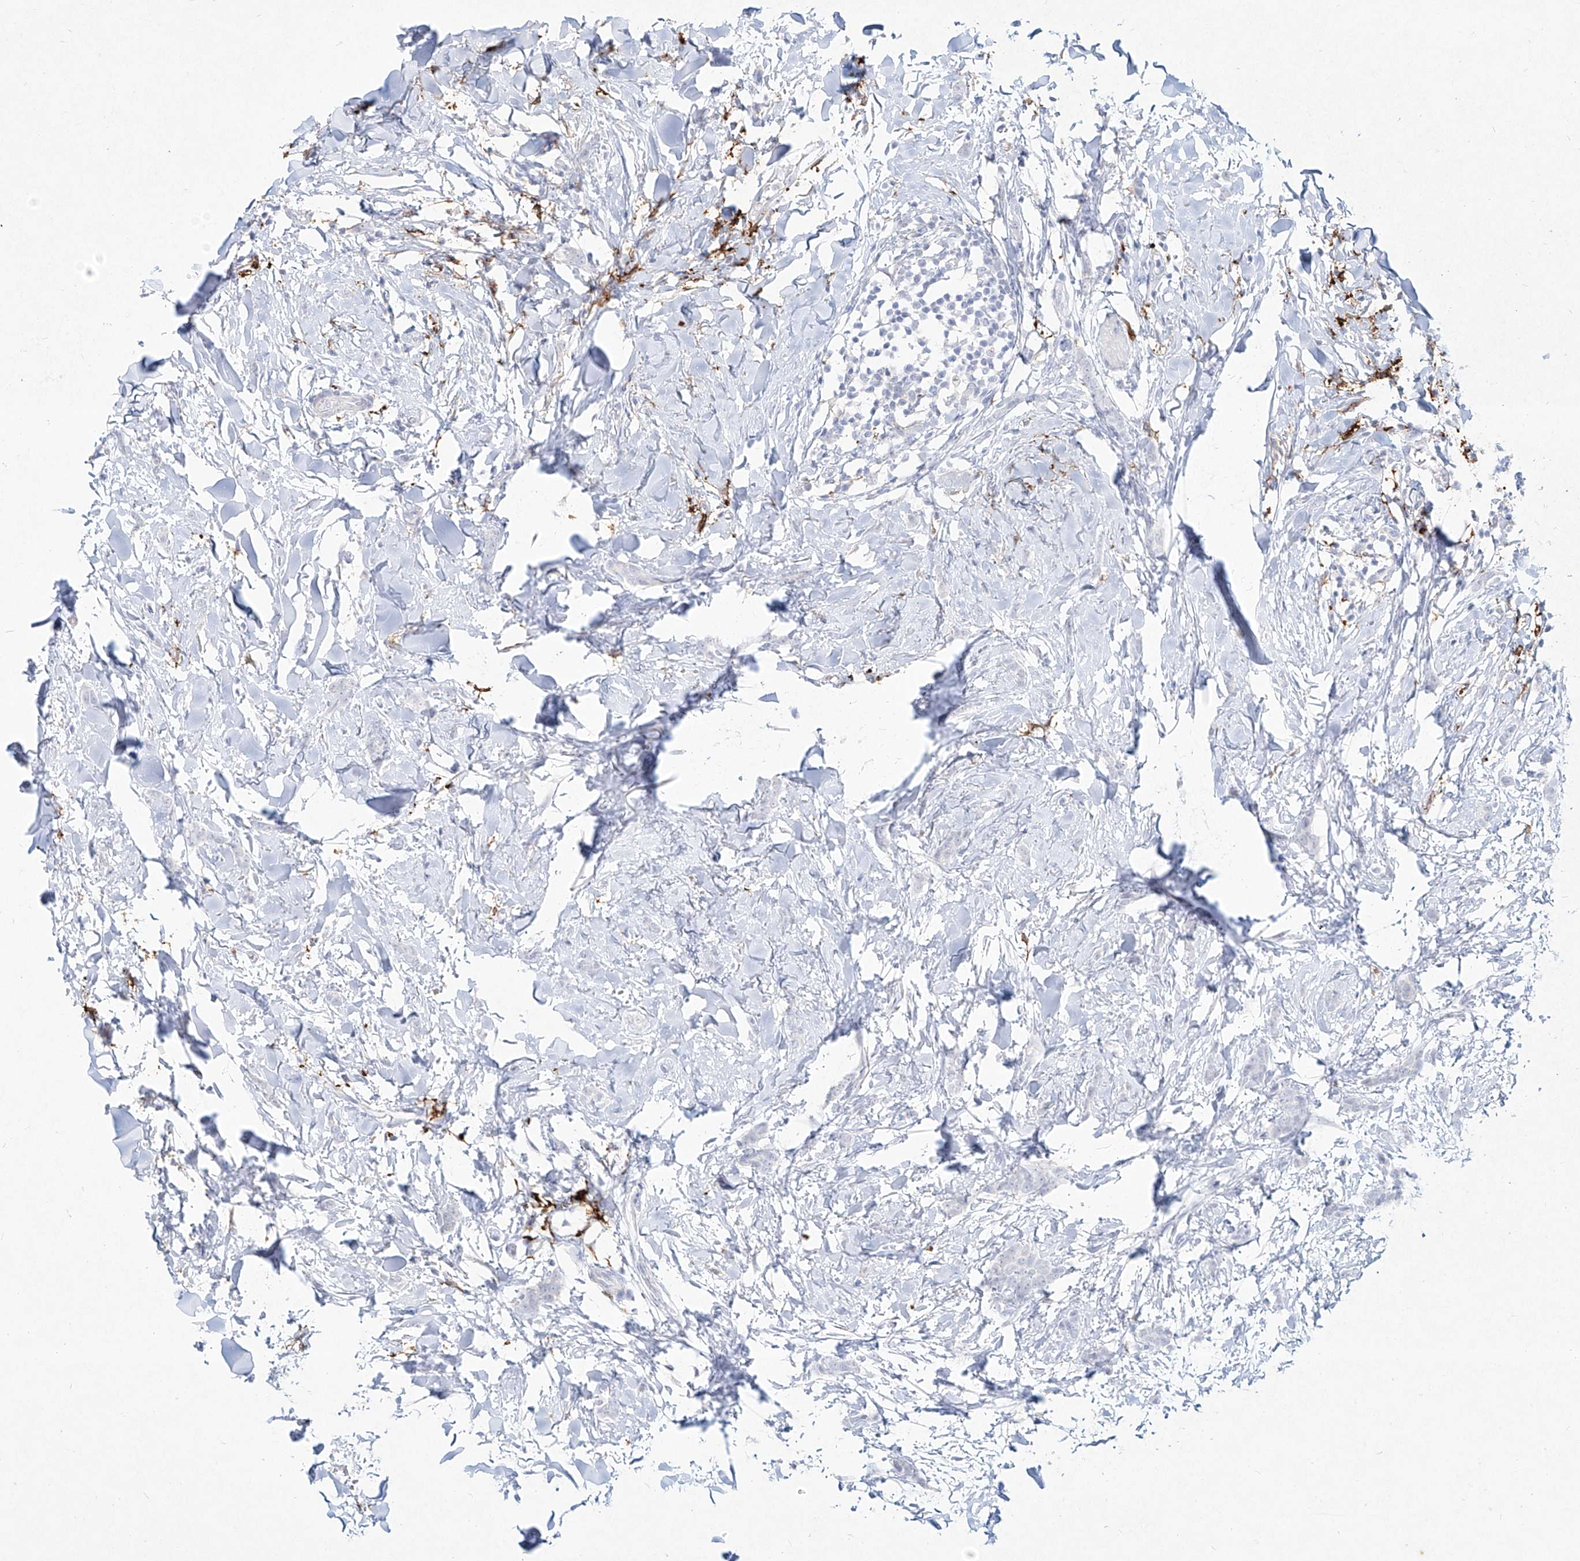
{"staining": {"intensity": "negative", "quantity": "none", "location": "none"}, "tissue": "breast cancer", "cell_type": "Tumor cells", "image_type": "cancer", "snomed": [{"axis": "morphology", "description": "Lobular carcinoma"}, {"axis": "topography", "description": "Skin"}, {"axis": "topography", "description": "Breast"}], "caption": "The micrograph exhibits no staining of tumor cells in breast cancer (lobular carcinoma).", "gene": "CD209", "patient": {"sex": "female", "age": 46}}